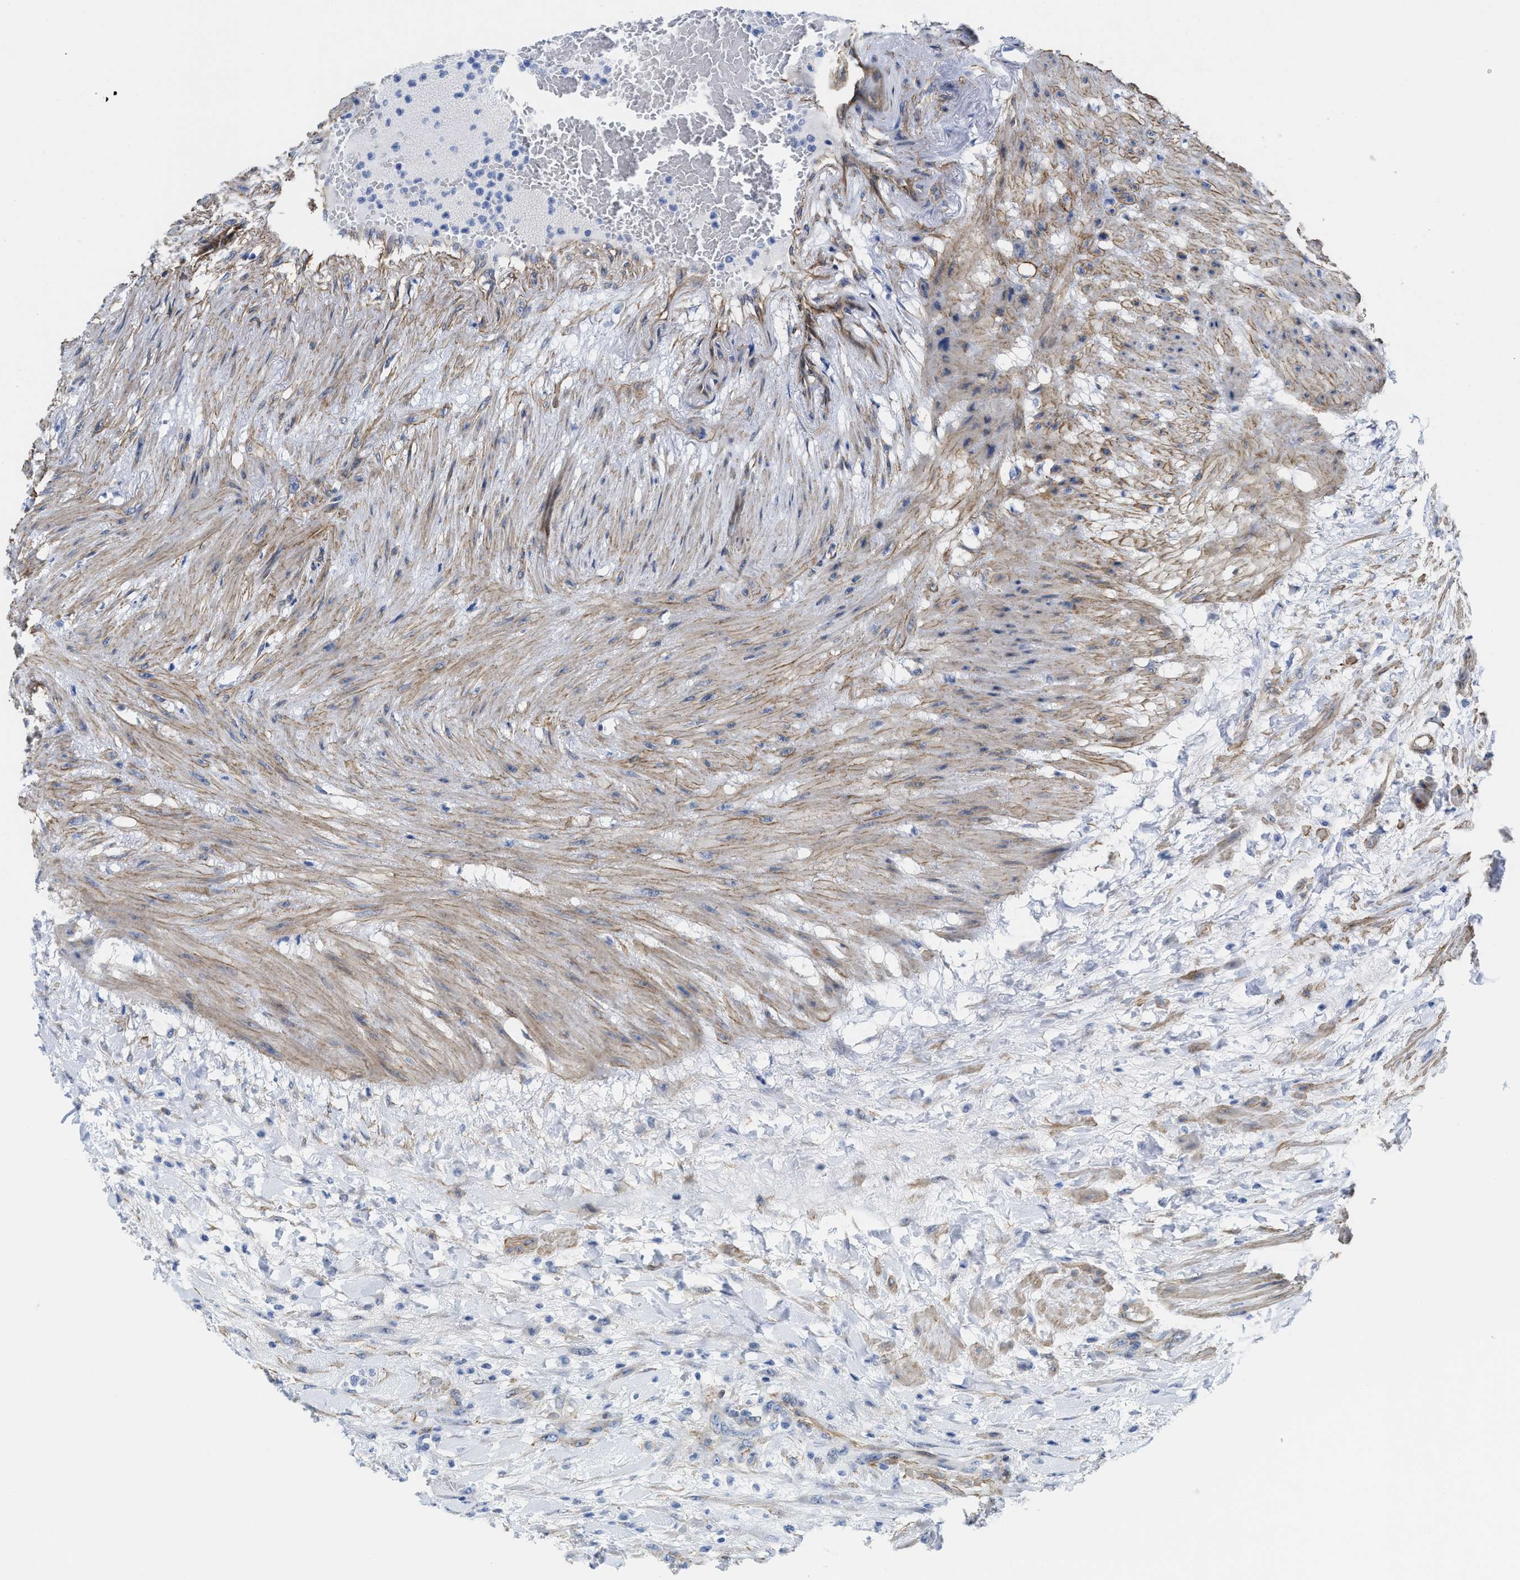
{"staining": {"intensity": "negative", "quantity": "none", "location": "none"}, "tissue": "testis cancer", "cell_type": "Tumor cells", "image_type": "cancer", "snomed": [{"axis": "morphology", "description": "Seminoma, NOS"}, {"axis": "topography", "description": "Testis"}], "caption": "A high-resolution photomicrograph shows immunohistochemistry staining of seminoma (testis), which shows no significant staining in tumor cells.", "gene": "TUB", "patient": {"sex": "male", "age": 59}}